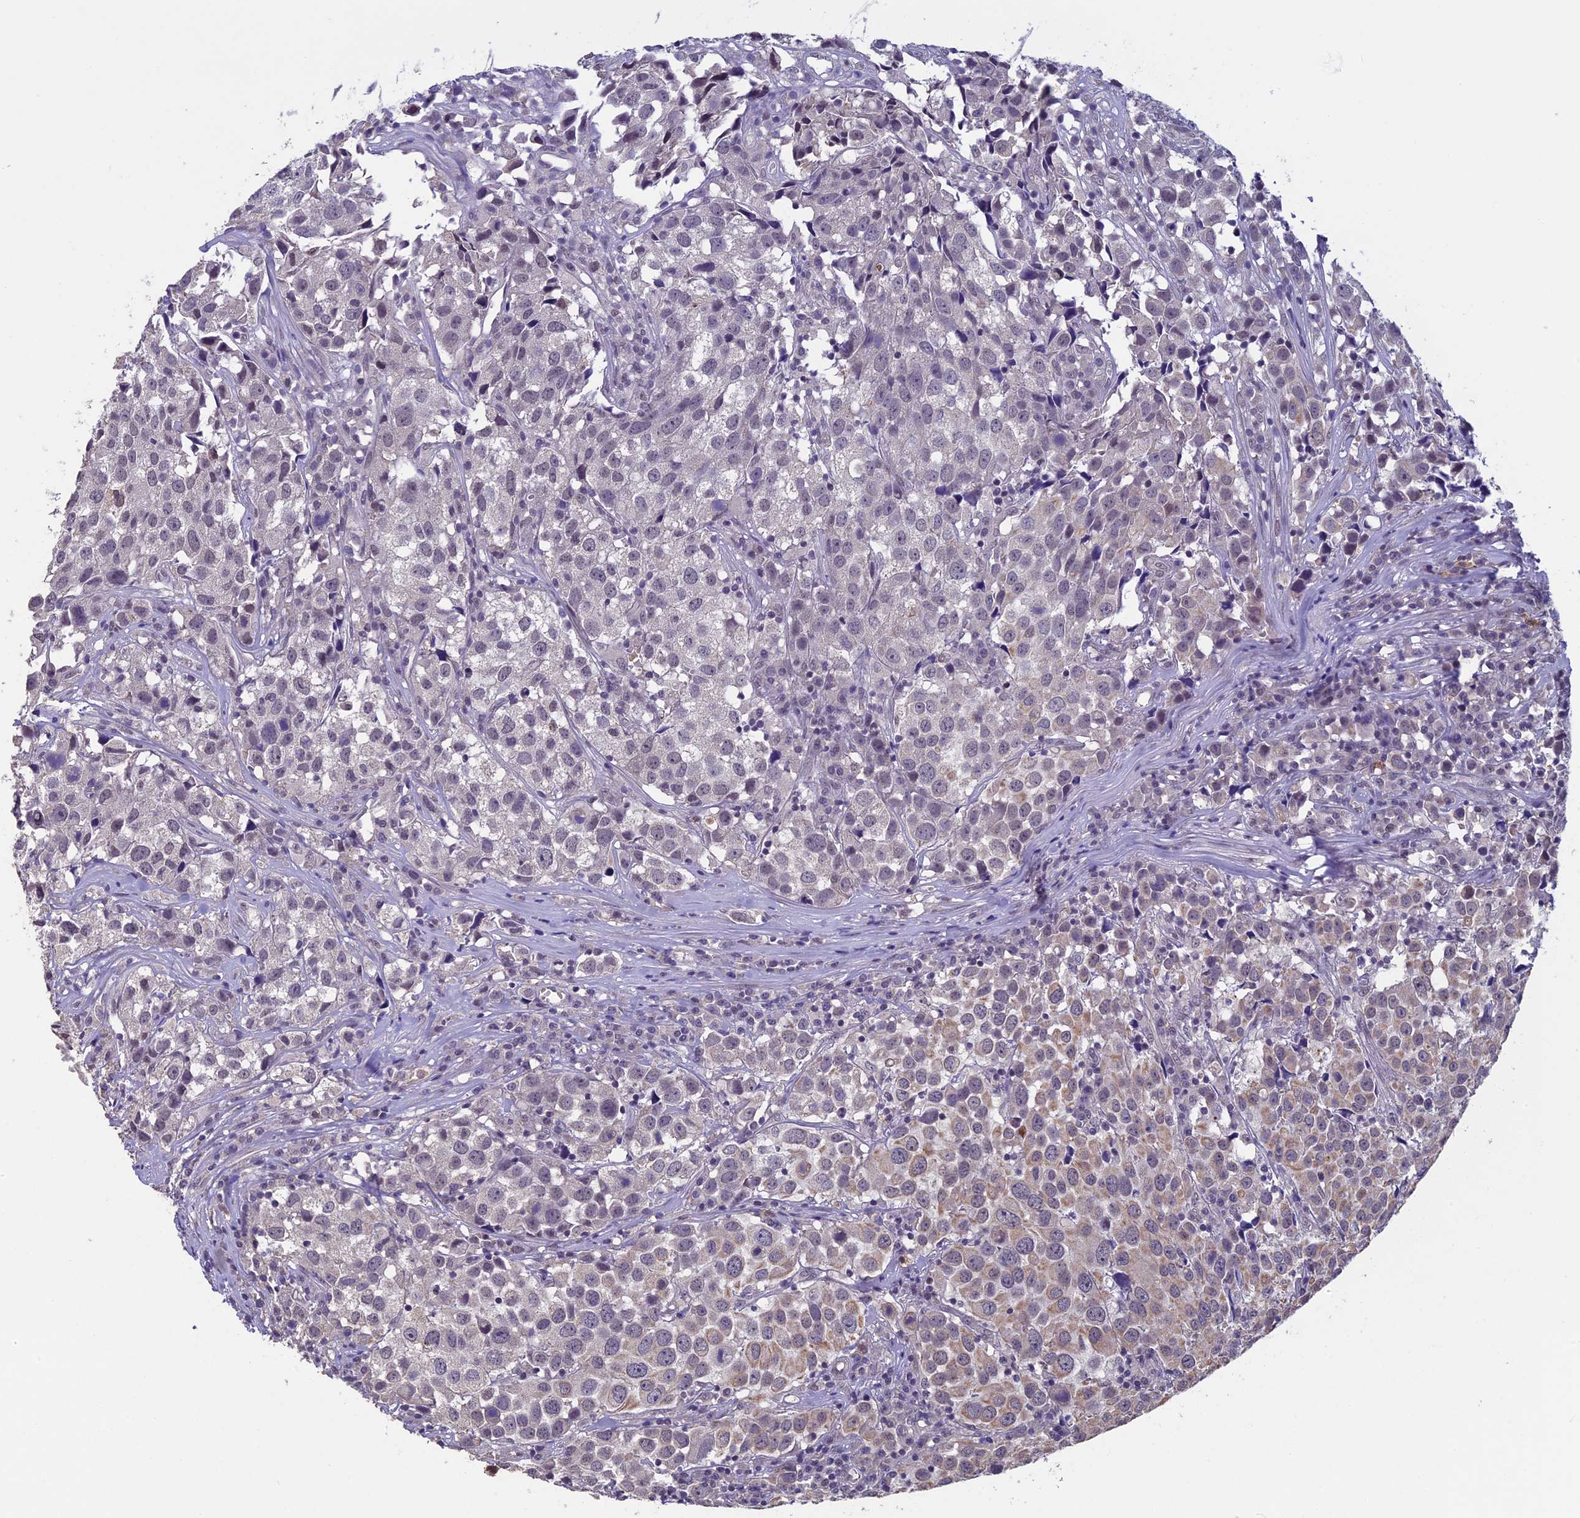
{"staining": {"intensity": "weak", "quantity": "<25%", "location": "cytoplasmic/membranous,nuclear"}, "tissue": "urothelial cancer", "cell_type": "Tumor cells", "image_type": "cancer", "snomed": [{"axis": "morphology", "description": "Urothelial carcinoma, High grade"}, {"axis": "topography", "description": "Urinary bladder"}], "caption": "An image of urothelial cancer stained for a protein shows no brown staining in tumor cells.", "gene": "RNF40", "patient": {"sex": "female", "age": 75}}